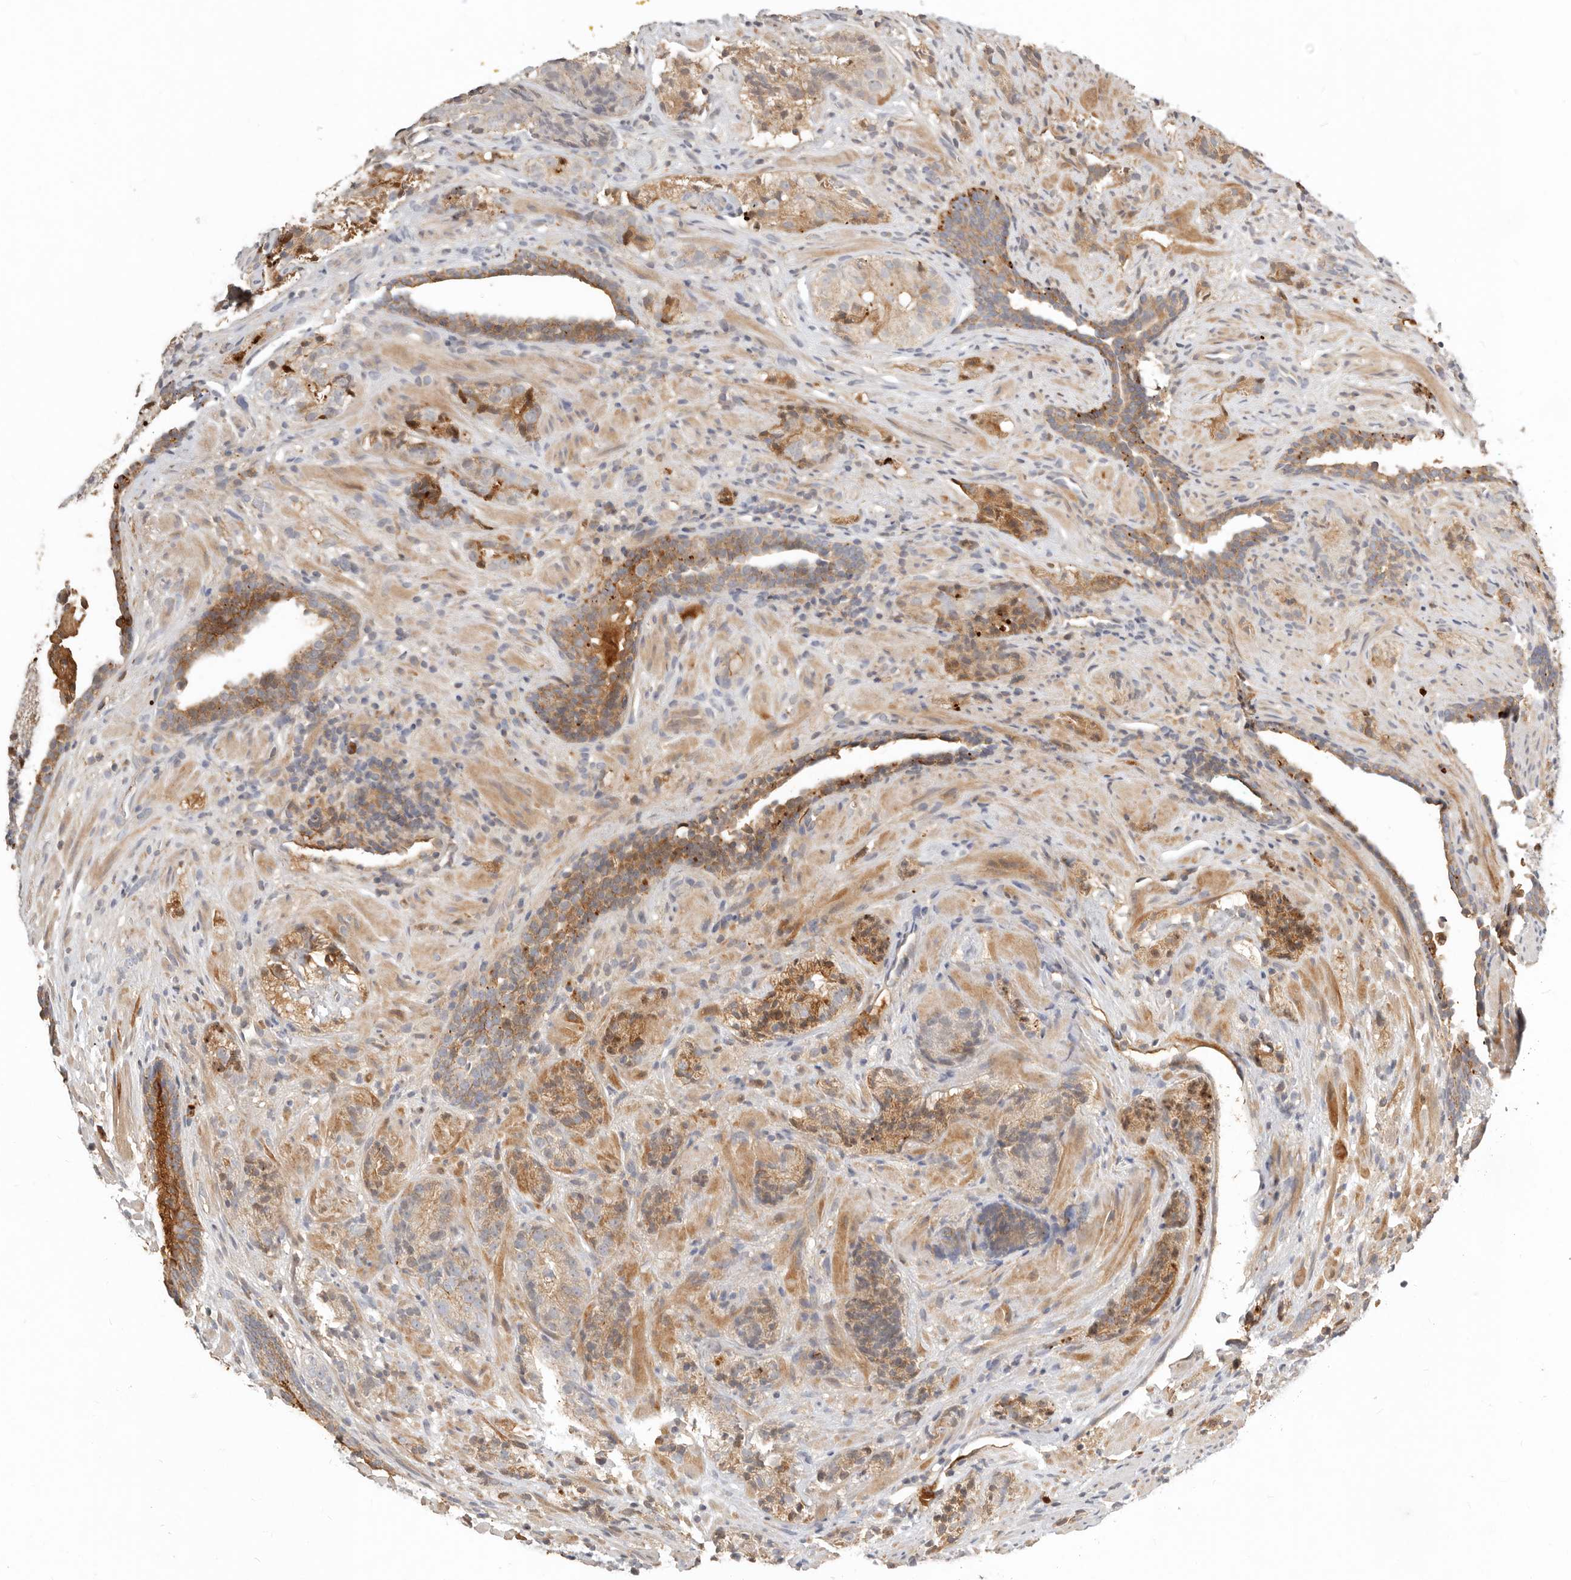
{"staining": {"intensity": "moderate", "quantity": "25%-75%", "location": "cytoplasmic/membranous"}, "tissue": "prostate cancer", "cell_type": "Tumor cells", "image_type": "cancer", "snomed": [{"axis": "morphology", "description": "Adenocarcinoma, High grade"}, {"axis": "topography", "description": "Prostate"}], "caption": "A medium amount of moderate cytoplasmic/membranous expression is appreciated in approximately 25%-75% of tumor cells in prostate adenocarcinoma (high-grade) tissue. The protein is stained brown, and the nuclei are stained in blue (DAB IHC with brightfield microscopy, high magnification).", "gene": "MTFR2", "patient": {"sex": "male", "age": 56}}